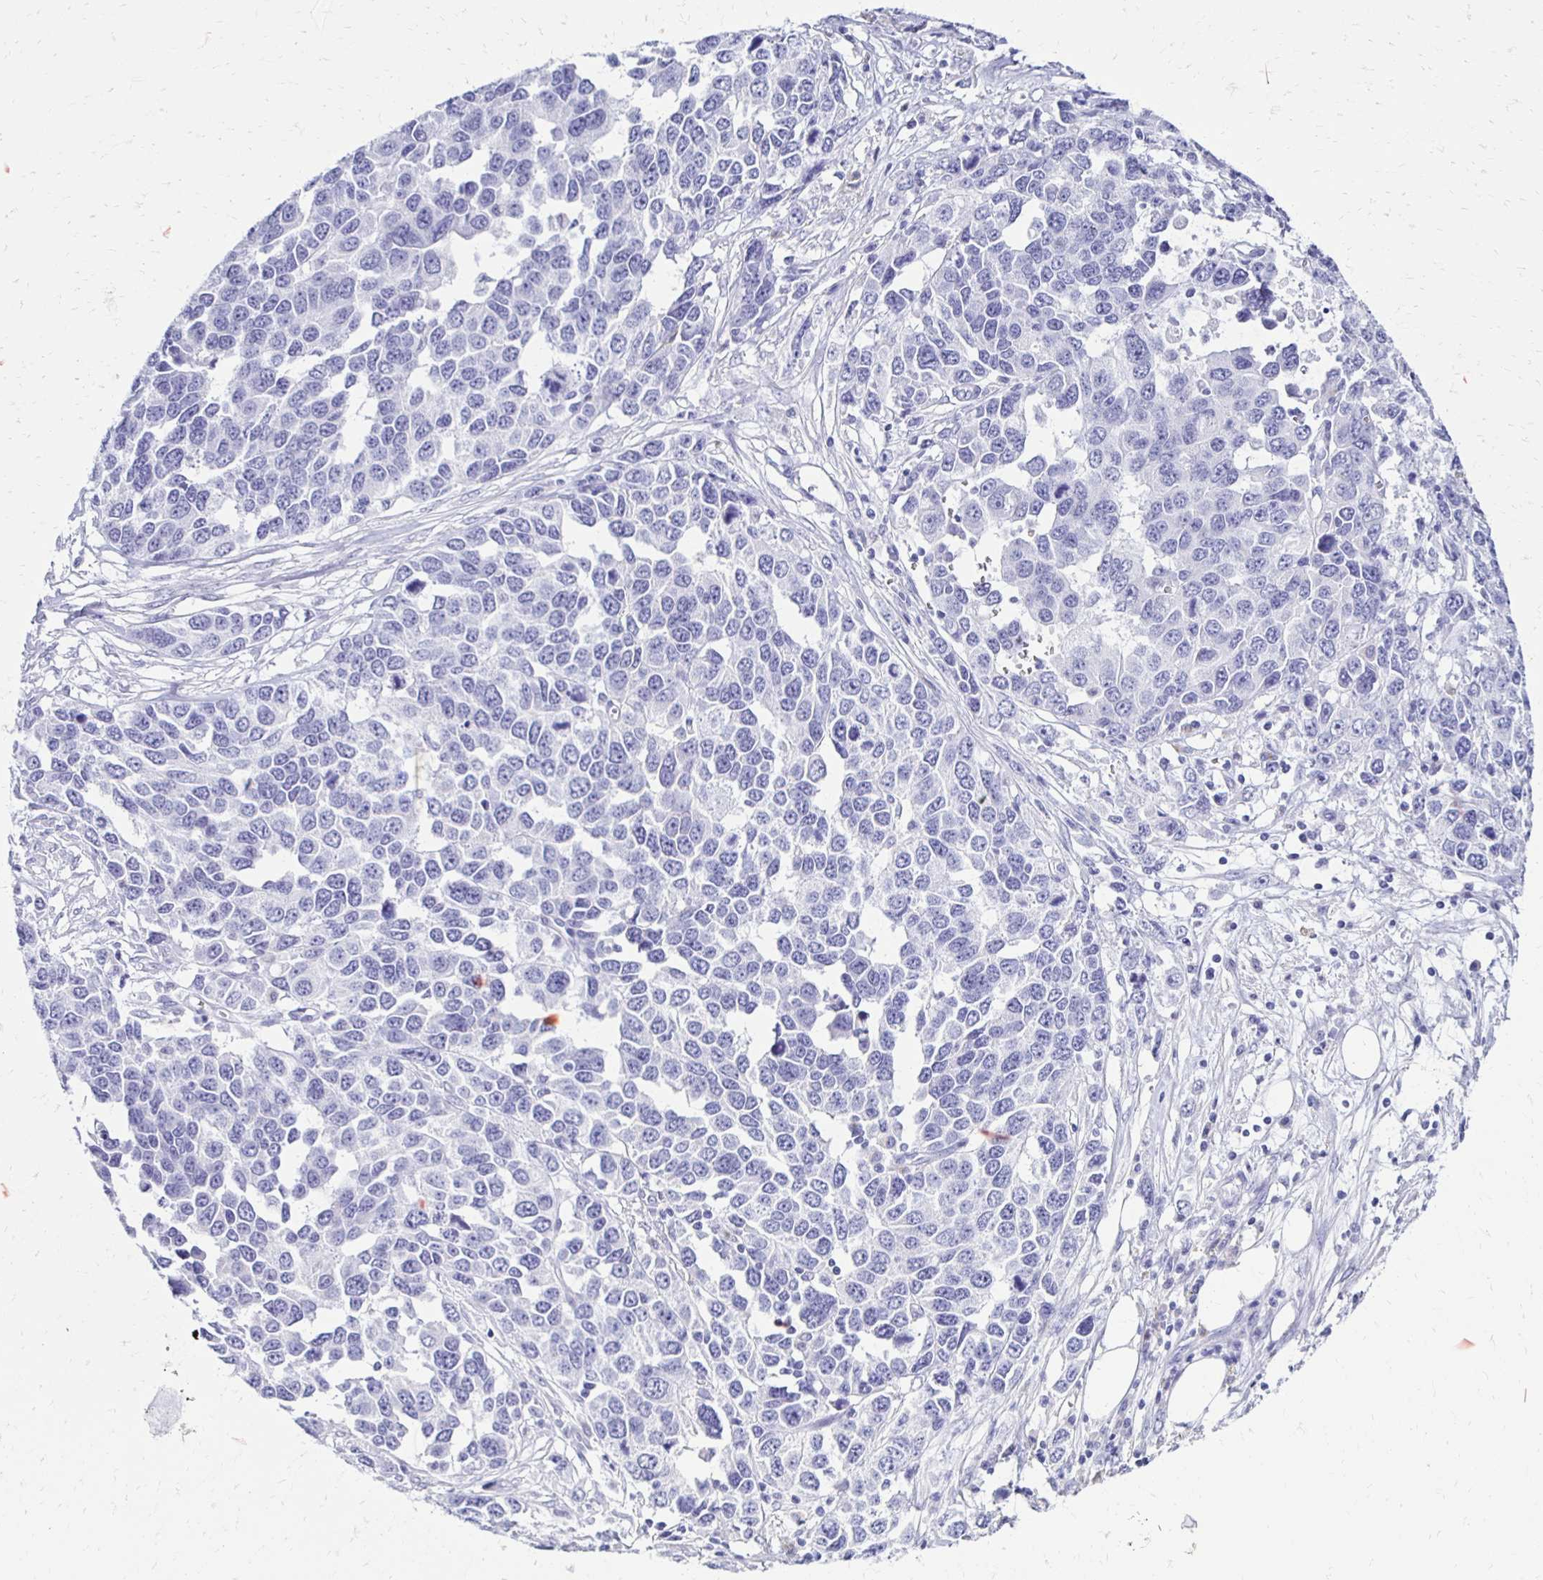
{"staining": {"intensity": "negative", "quantity": "none", "location": "none"}, "tissue": "ovarian cancer", "cell_type": "Tumor cells", "image_type": "cancer", "snomed": [{"axis": "morphology", "description": "Cystadenocarcinoma, serous, NOS"}, {"axis": "topography", "description": "Ovary"}], "caption": "IHC image of neoplastic tissue: human ovarian cancer stained with DAB (3,3'-diaminobenzidine) shows no significant protein staining in tumor cells.", "gene": "CST5", "patient": {"sex": "female", "age": 76}}